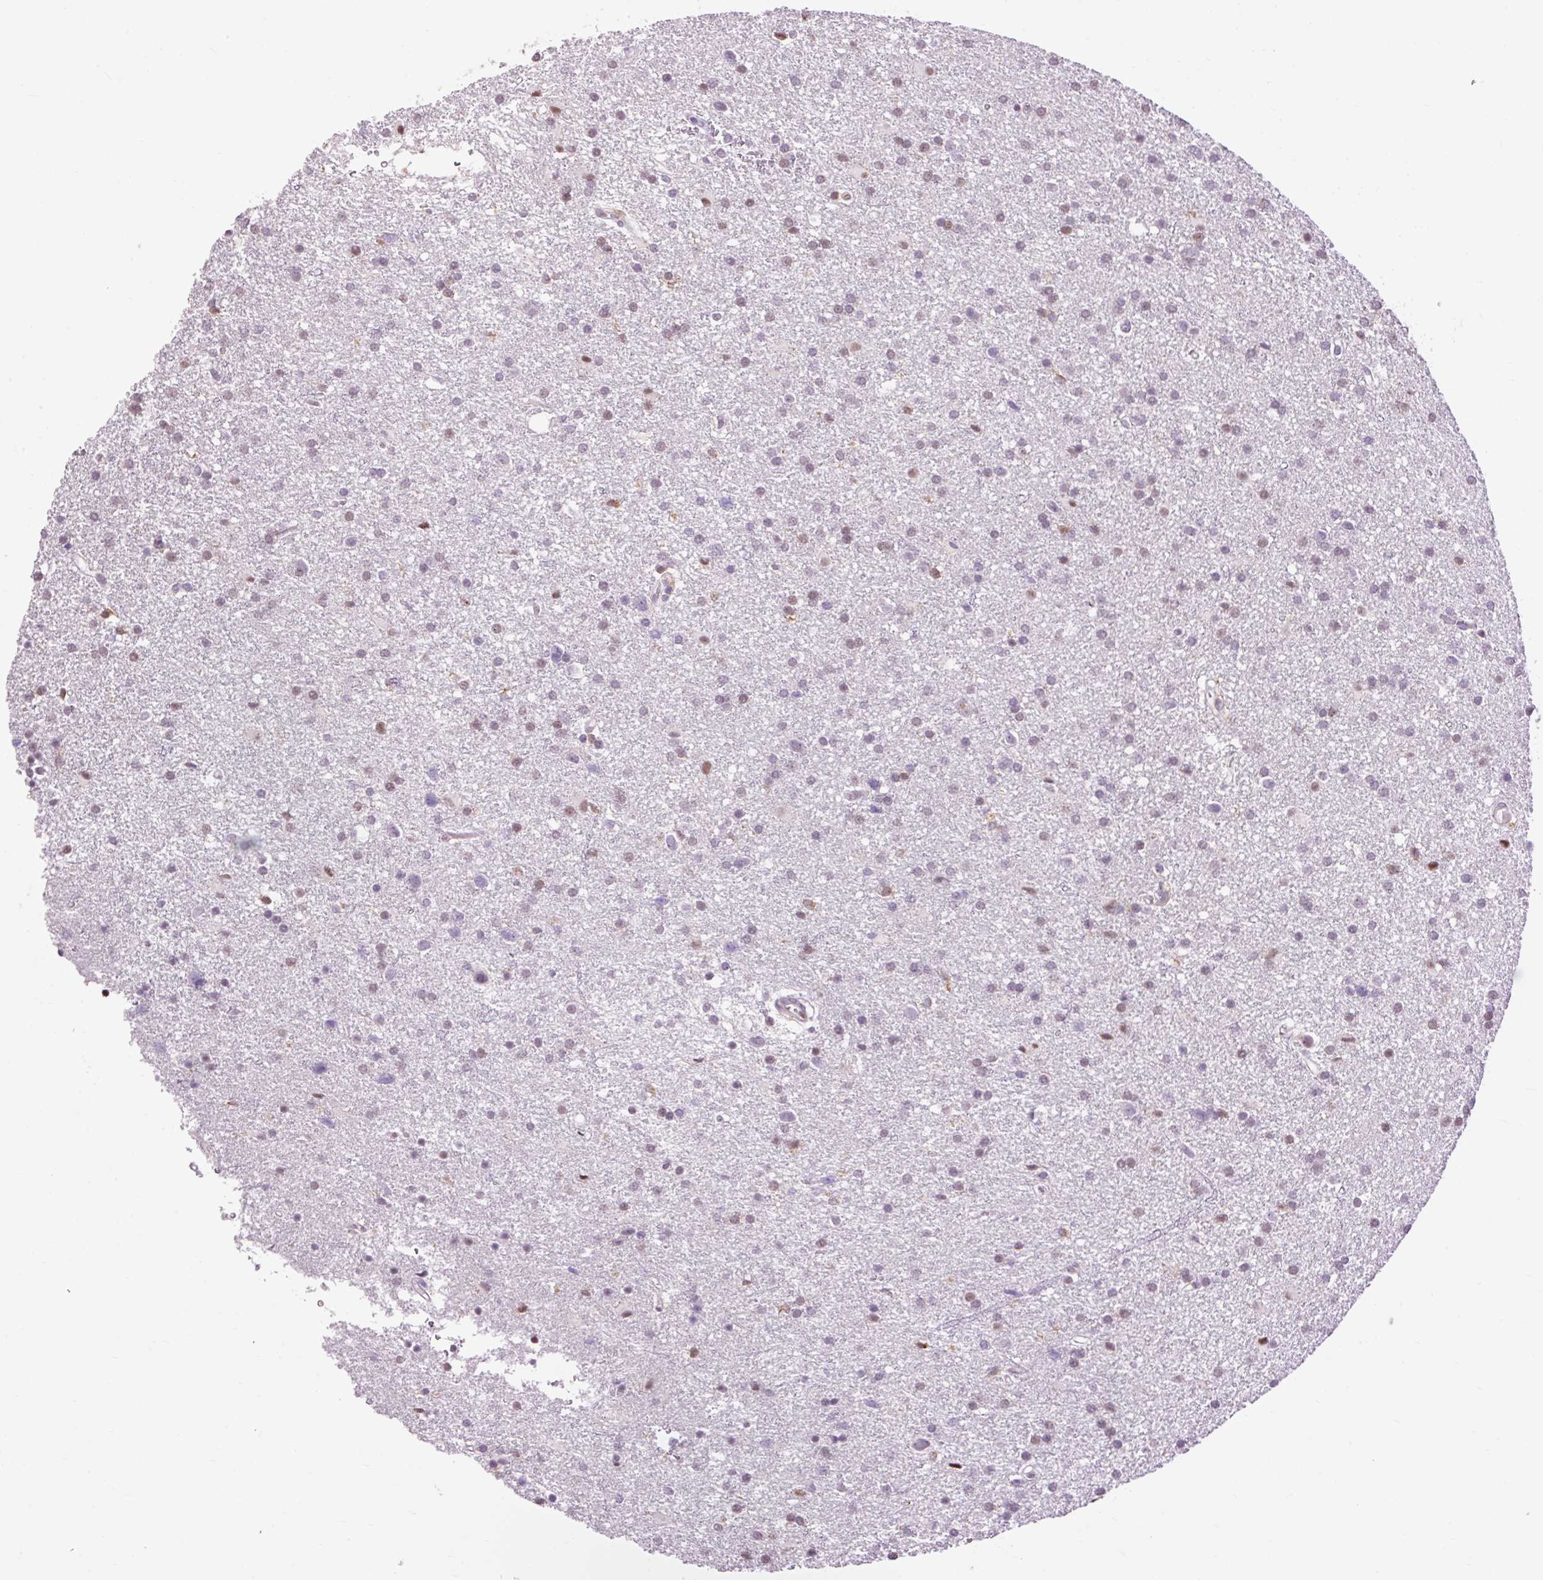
{"staining": {"intensity": "weak", "quantity": "<25%", "location": "nuclear"}, "tissue": "glioma", "cell_type": "Tumor cells", "image_type": "cancer", "snomed": [{"axis": "morphology", "description": "Glioma, malignant, Low grade"}, {"axis": "topography", "description": "Brain"}], "caption": "The micrograph demonstrates no significant positivity in tumor cells of malignant low-grade glioma. (DAB (3,3'-diaminobenzidine) immunohistochemistry visualized using brightfield microscopy, high magnification).", "gene": "LY86", "patient": {"sex": "female", "age": 32}}